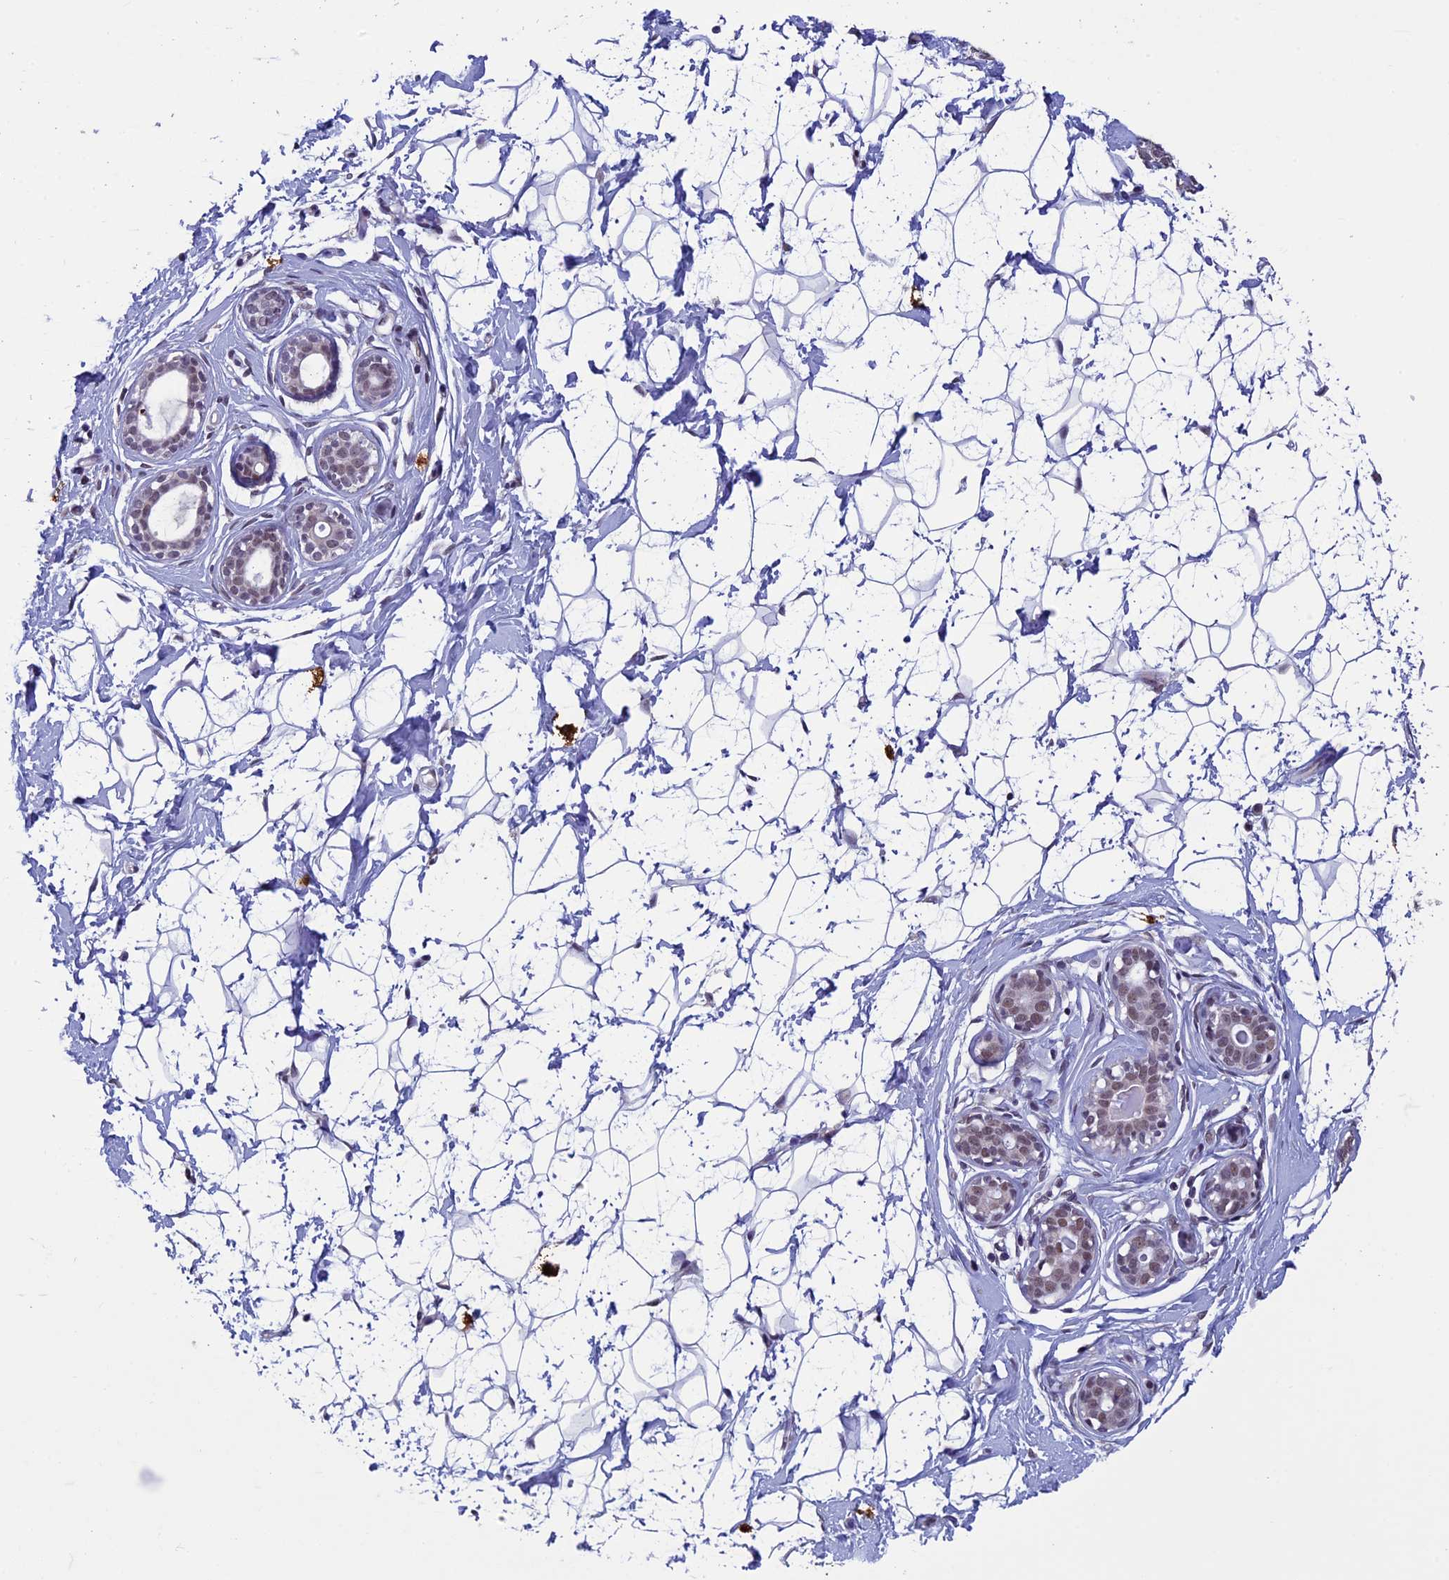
{"staining": {"intensity": "negative", "quantity": "none", "location": "none"}, "tissue": "breast", "cell_type": "Adipocytes", "image_type": "normal", "snomed": [{"axis": "morphology", "description": "Normal tissue, NOS"}, {"axis": "morphology", "description": "Adenoma, NOS"}, {"axis": "topography", "description": "Breast"}], "caption": "Immunohistochemistry (IHC) micrograph of unremarkable human breast stained for a protein (brown), which shows no expression in adipocytes. (DAB (3,3'-diaminobenzidine) immunohistochemistry (IHC) visualized using brightfield microscopy, high magnification).", "gene": "RNF40", "patient": {"sex": "female", "age": 23}}